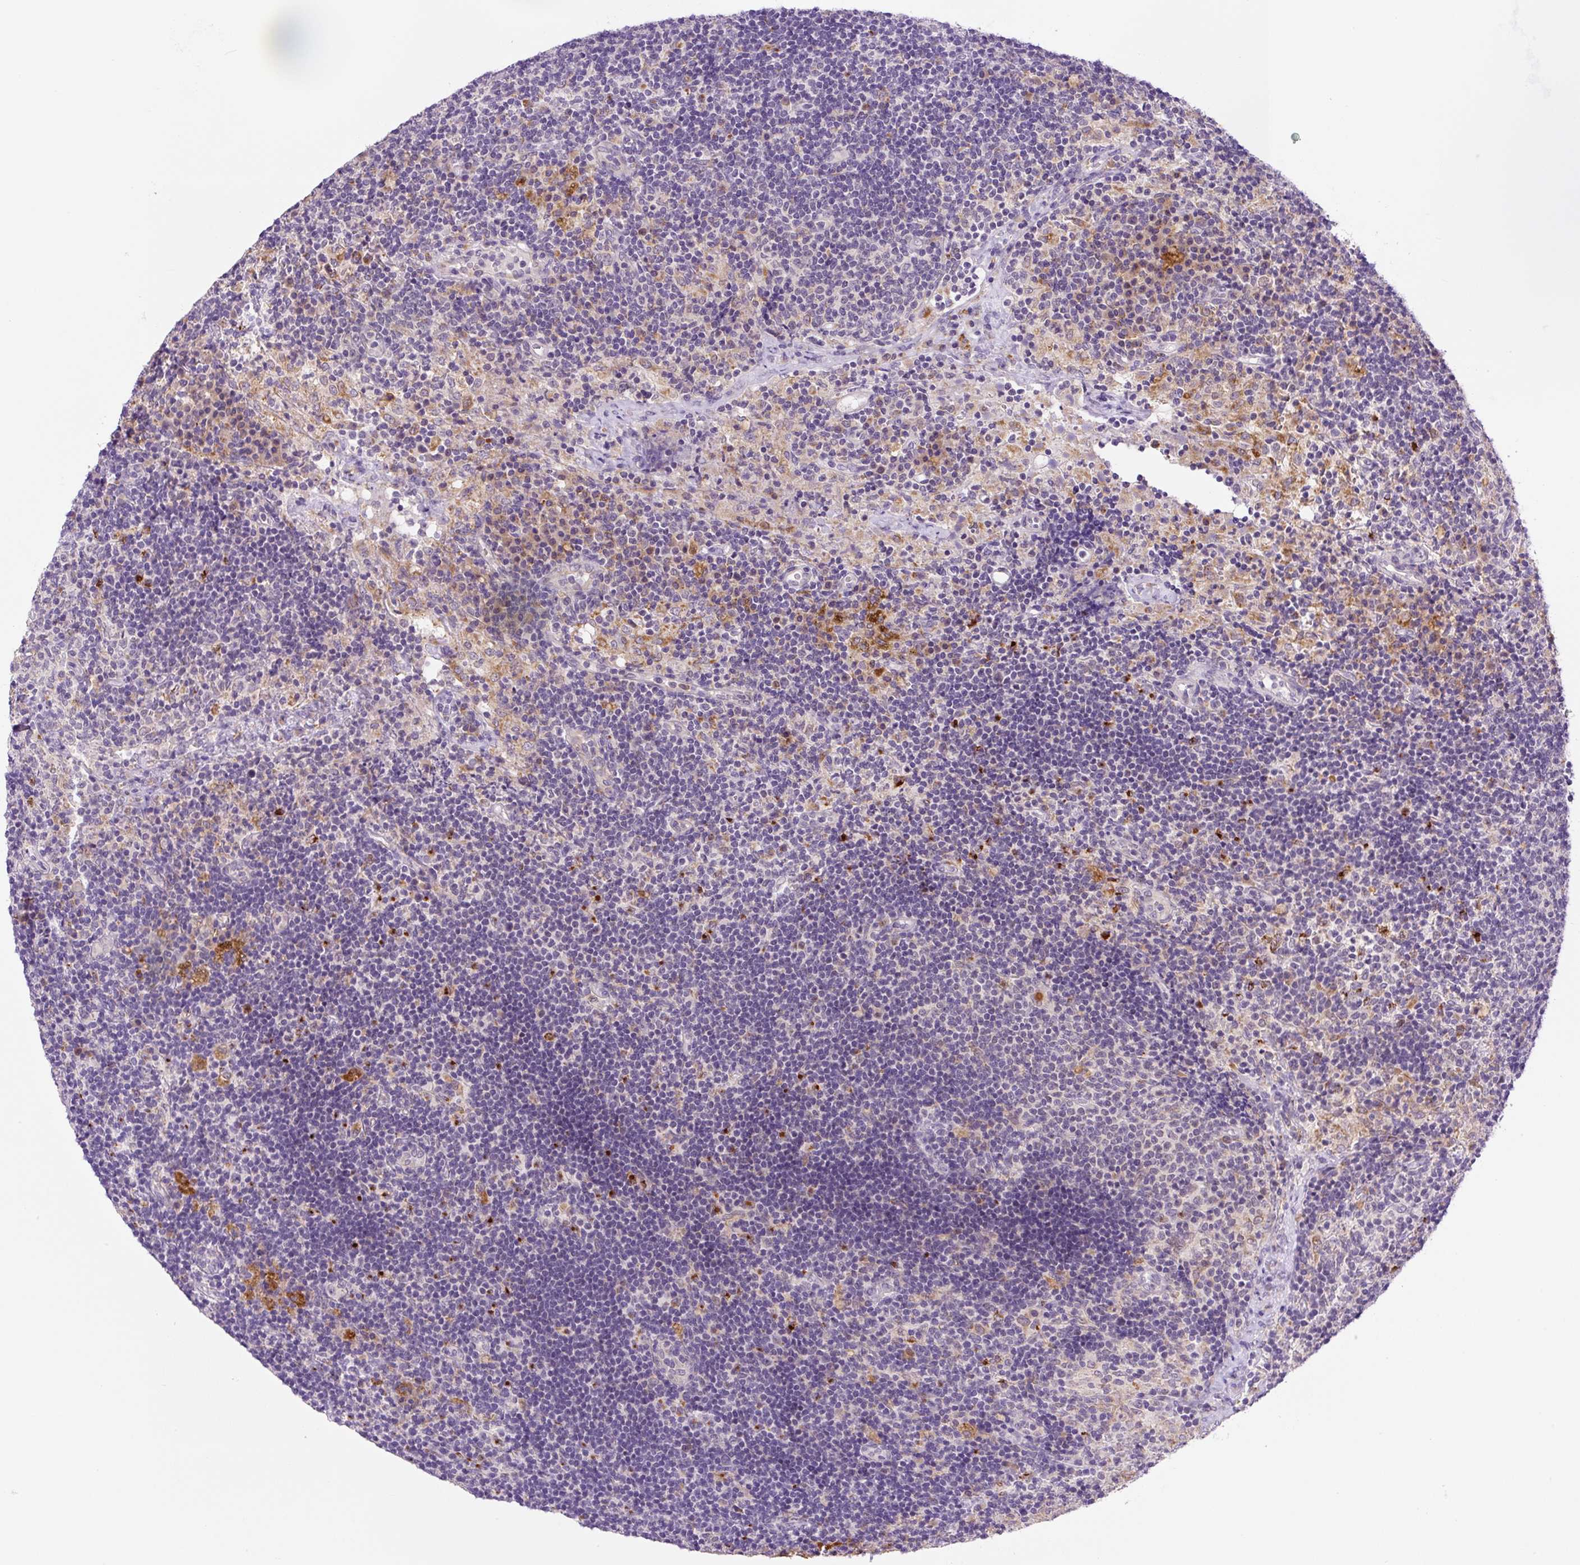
{"staining": {"intensity": "weak", "quantity": "<25%", "location": "cytoplasmic/membranous"}, "tissue": "lymph node", "cell_type": "Germinal center cells", "image_type": "normal", "snomed": [{"axis": "morphology", "description": "Normal tissue, NOS"}, {"axis": "topography", "description": "Lymph node"}], "caption": "Immunohistochemistry (IHC) image of normal lymph node: lymph node stained with DAB demonstrates no significant protein expression in germinal center cells.", "gene": "CEBPZOS", "patient": {"sex": "female", "age": 70}}